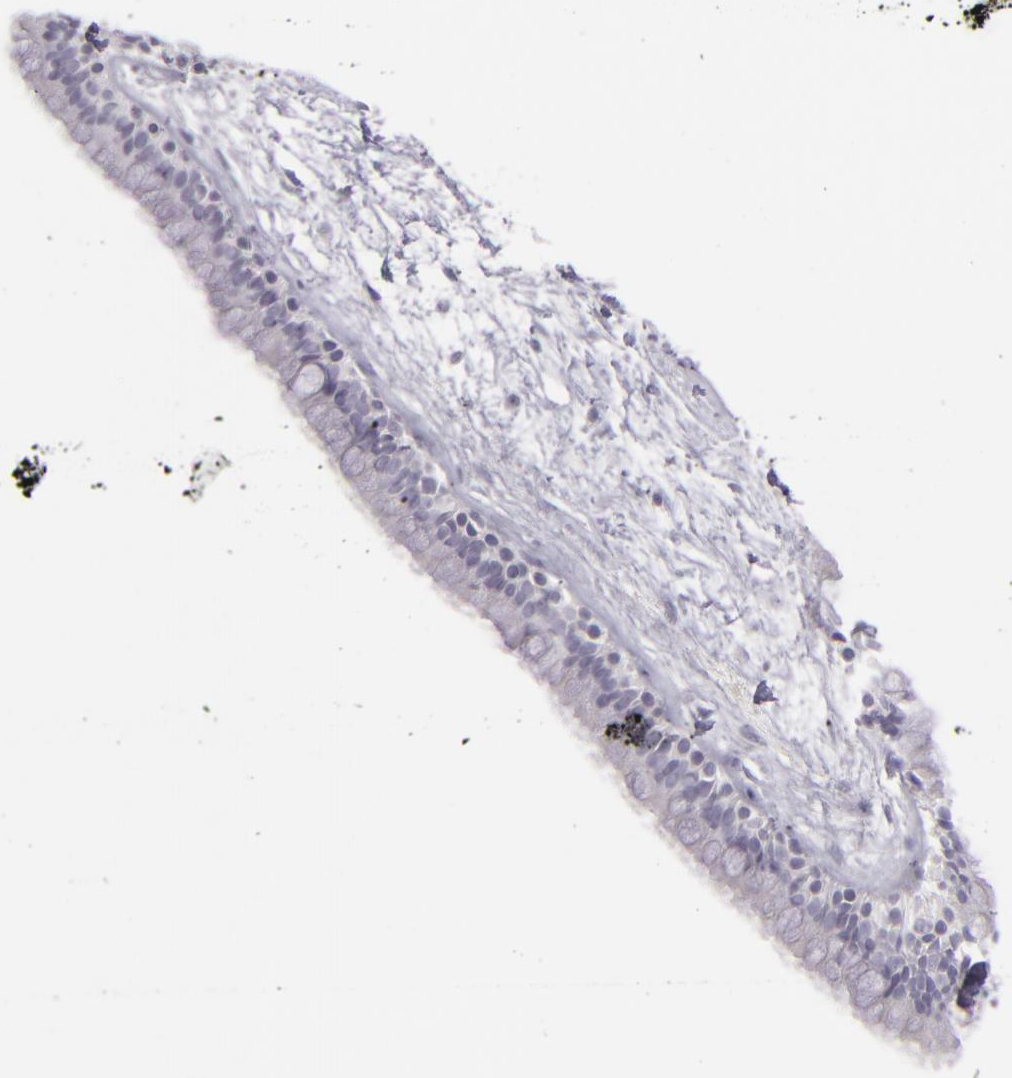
{"staining": {"intensity": "negative", "quantity": "none", "location": "none"}, "tissue": "nasopharynx", "cell_type": "Respiratory epithelial cells", "image_type": "normal", "snomed": [{"axis": "morphology", "description": "Normal tissue, NOS"}, {"axis": "morphology", "description": "Inflammation, NOS"}, {"axis": "topography", "description": "Nasopharynx"}], "caption": "High power microscopy image of an immunohistochemistry (IHC) histopathology image of benign nasopharynx, revealing no significant staining in respiratory epithelial cells.", "gene": "CDX2", "patient": {"sex": "male", "age": 48}}